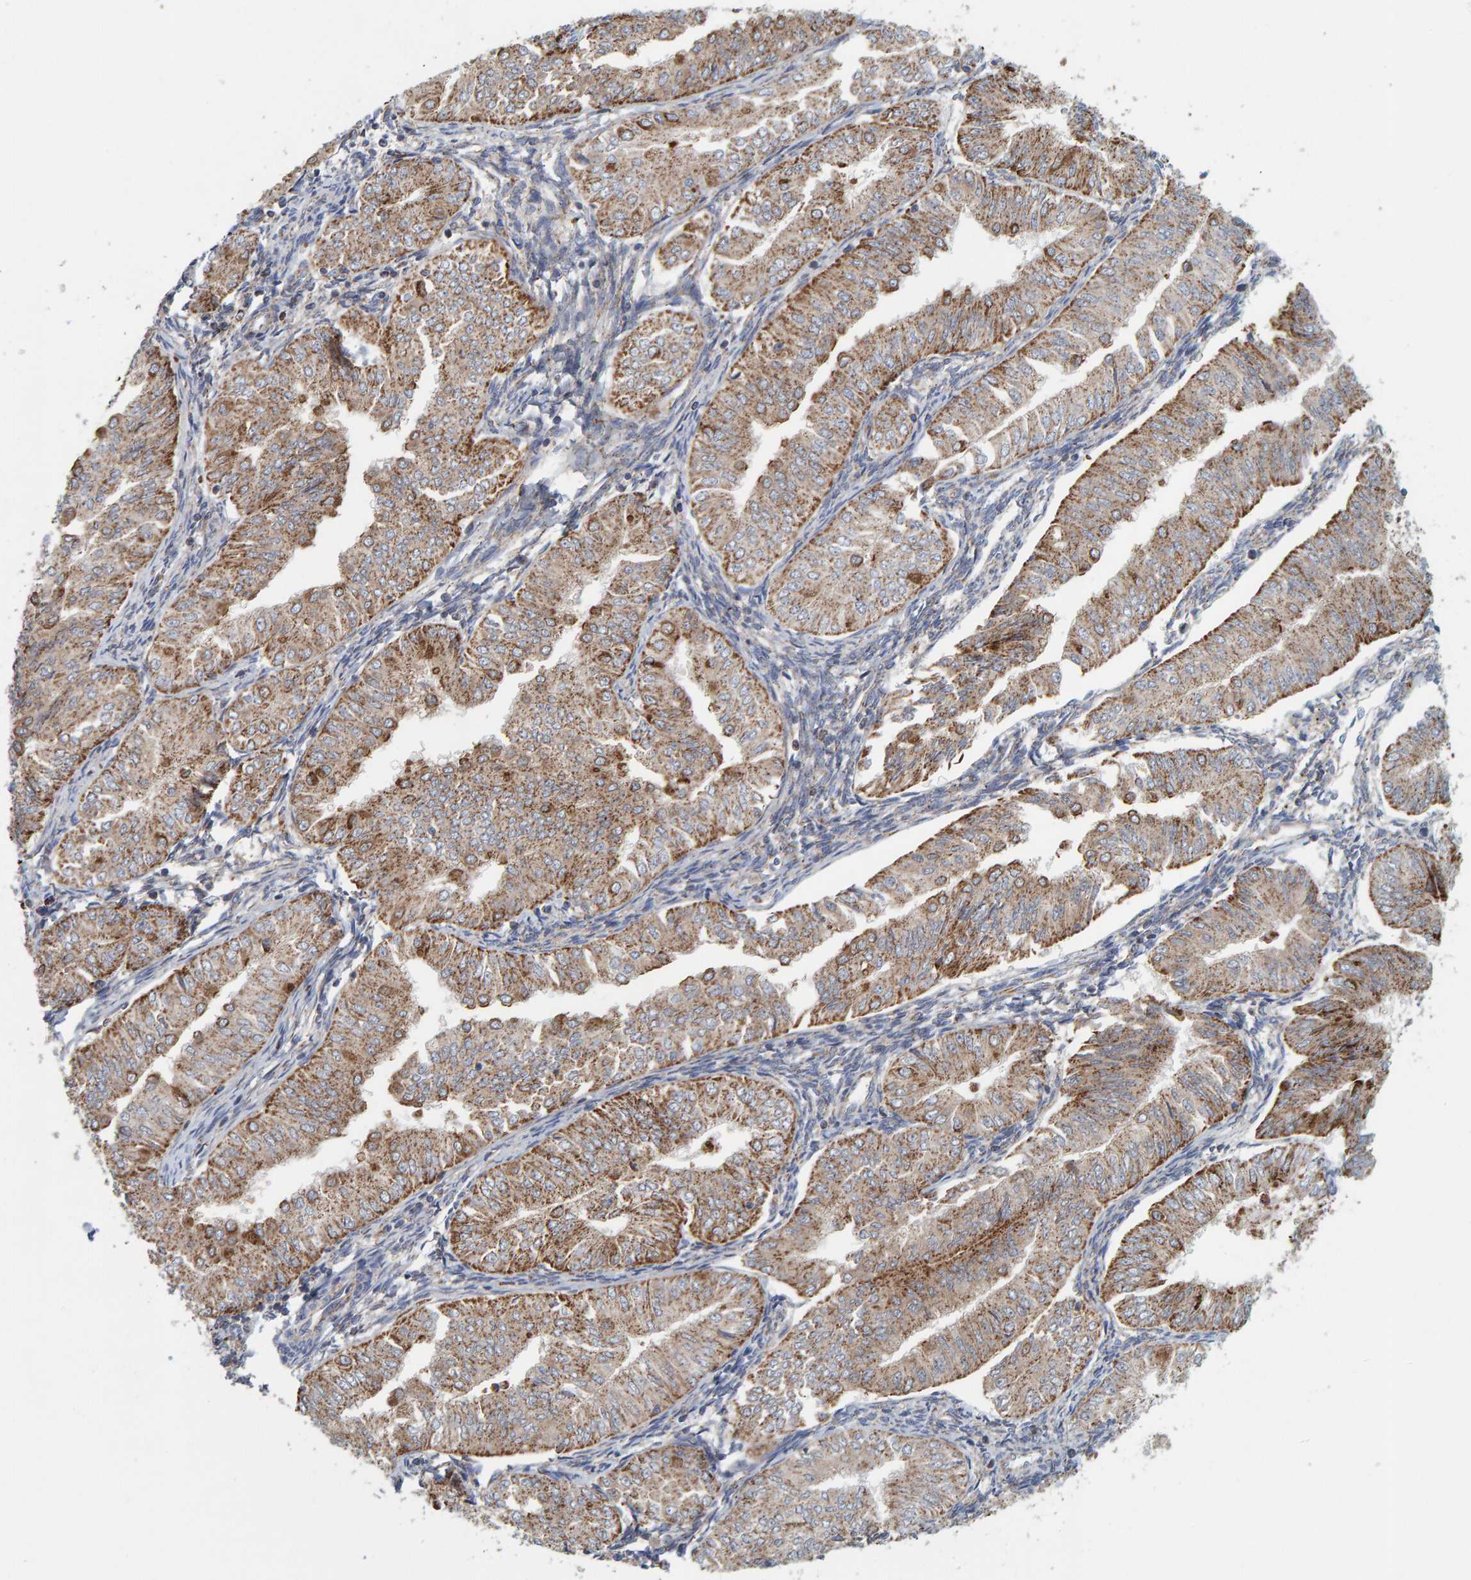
{"staining": {"intensity": "strong", "quantity": ">75%", "location": "cytoplasmic/membranous"}, "tissue": "endometrial cancer", "cell_type": "Tumor cells", "image_type": "cancer", "snomed": [{"axis": "morphology", "description": "Normal tissue, NOS"}, {"axis": "morphology", "description": "Adenocarcinoma, NOS"}, {"axis": "topography", "description": "Endometrium"}], "caption": "Protein expression analysis of endometrial cancer displays strong cytoplasmic/membranous expression in approximately >75% of tumor cells. (DAB = brown stain, brightfield microscopy at high magnification).", "gene": "B9D1", "patient": {"sex": "female", "age": 53}}